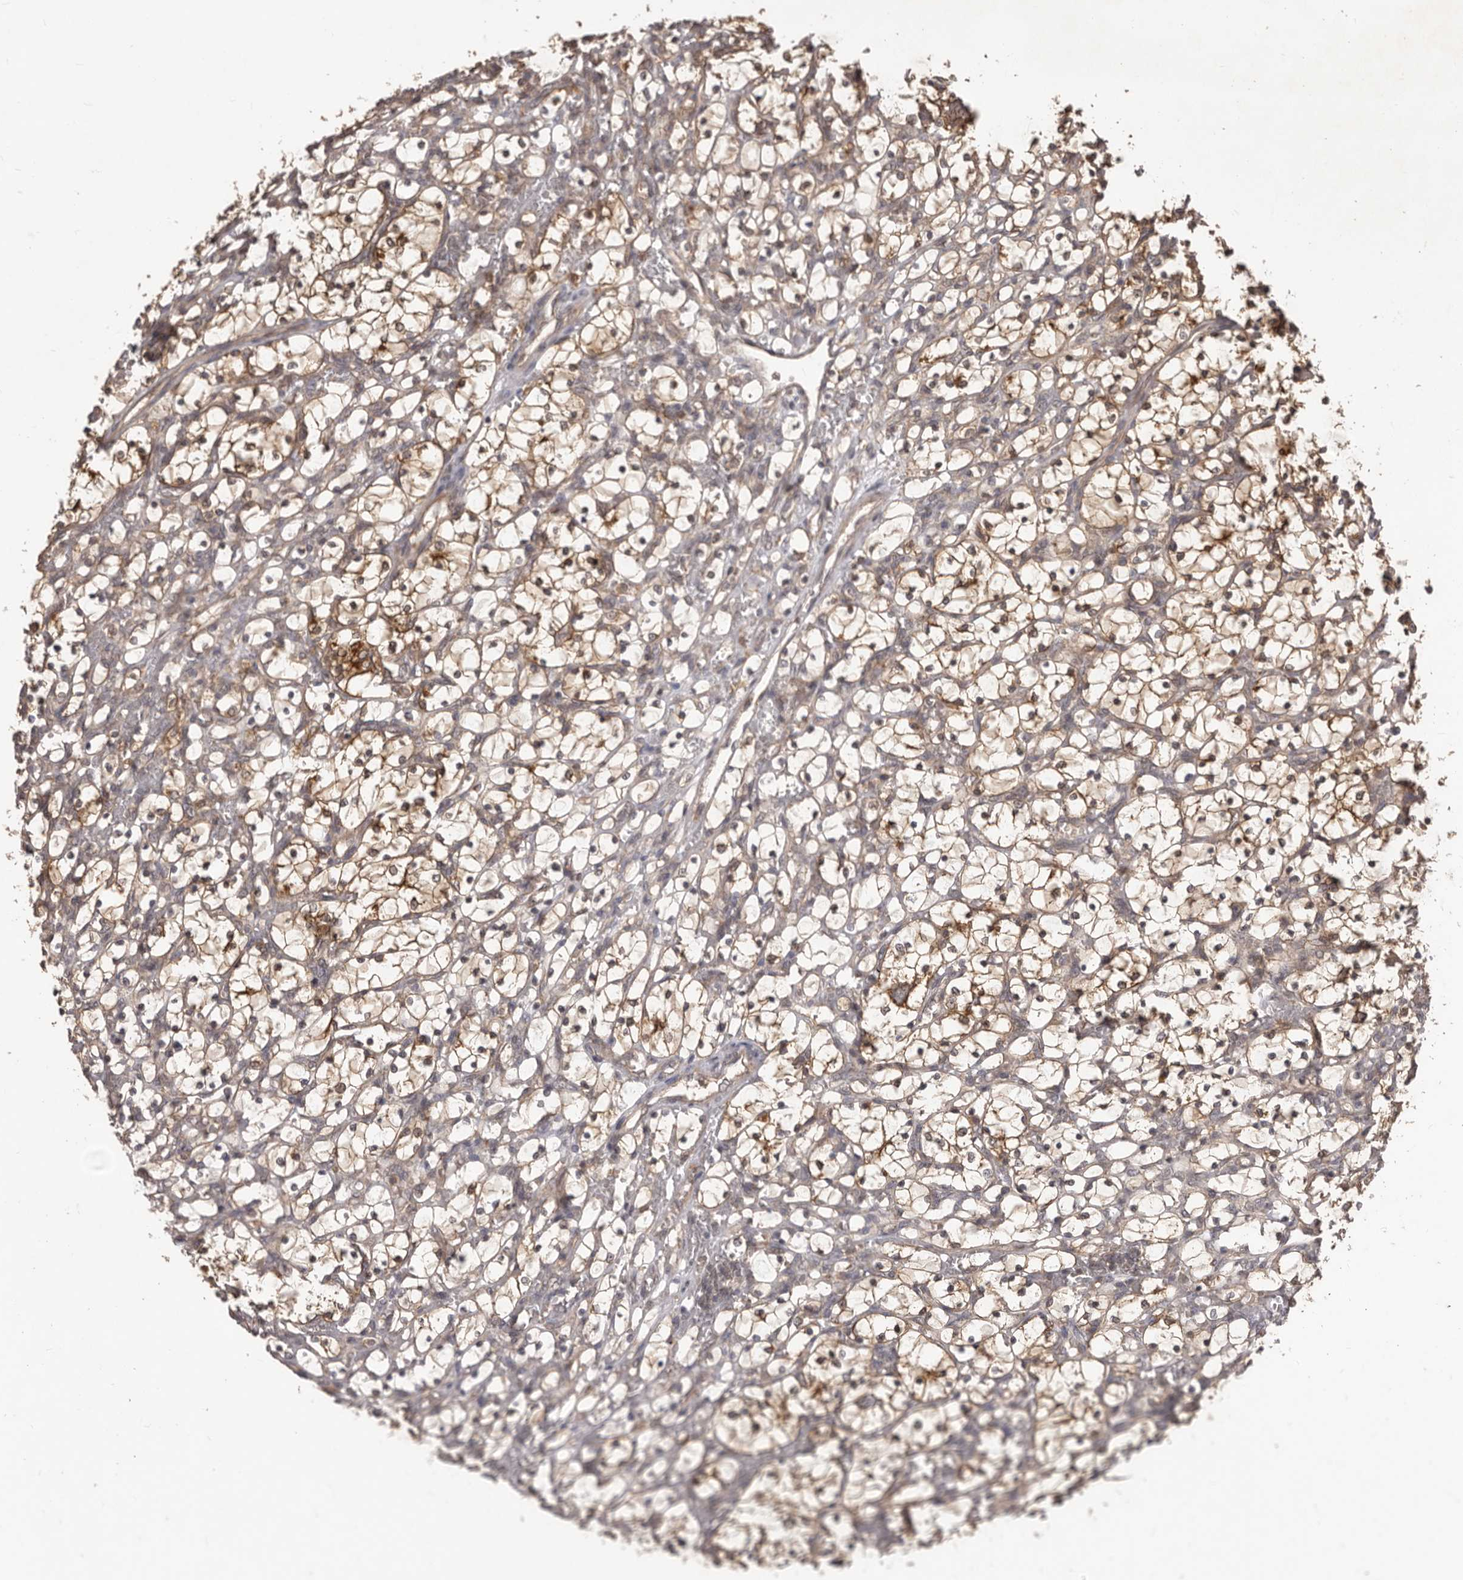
{"staining": {"intensity": "moderate", "quantity": ">75%", "location": "cytoplasmic/membranous"}, "tissue": "renal cancer", "cell_type": "Tumor cells", "image_type": "cancer", "snomed": [{"axis": "morphology", "description": "Adenocarcinoma, NOS"}, {"axis": "topography", "description": "Kidney"}], "caption": "Moderate cytoplasmic/membranous expression is appreciated in about >75% of tumor cells in renal cancer (adenocarcinoma).", "gene": "MTO1", "patient": {"sex": "female", "age": 69}}